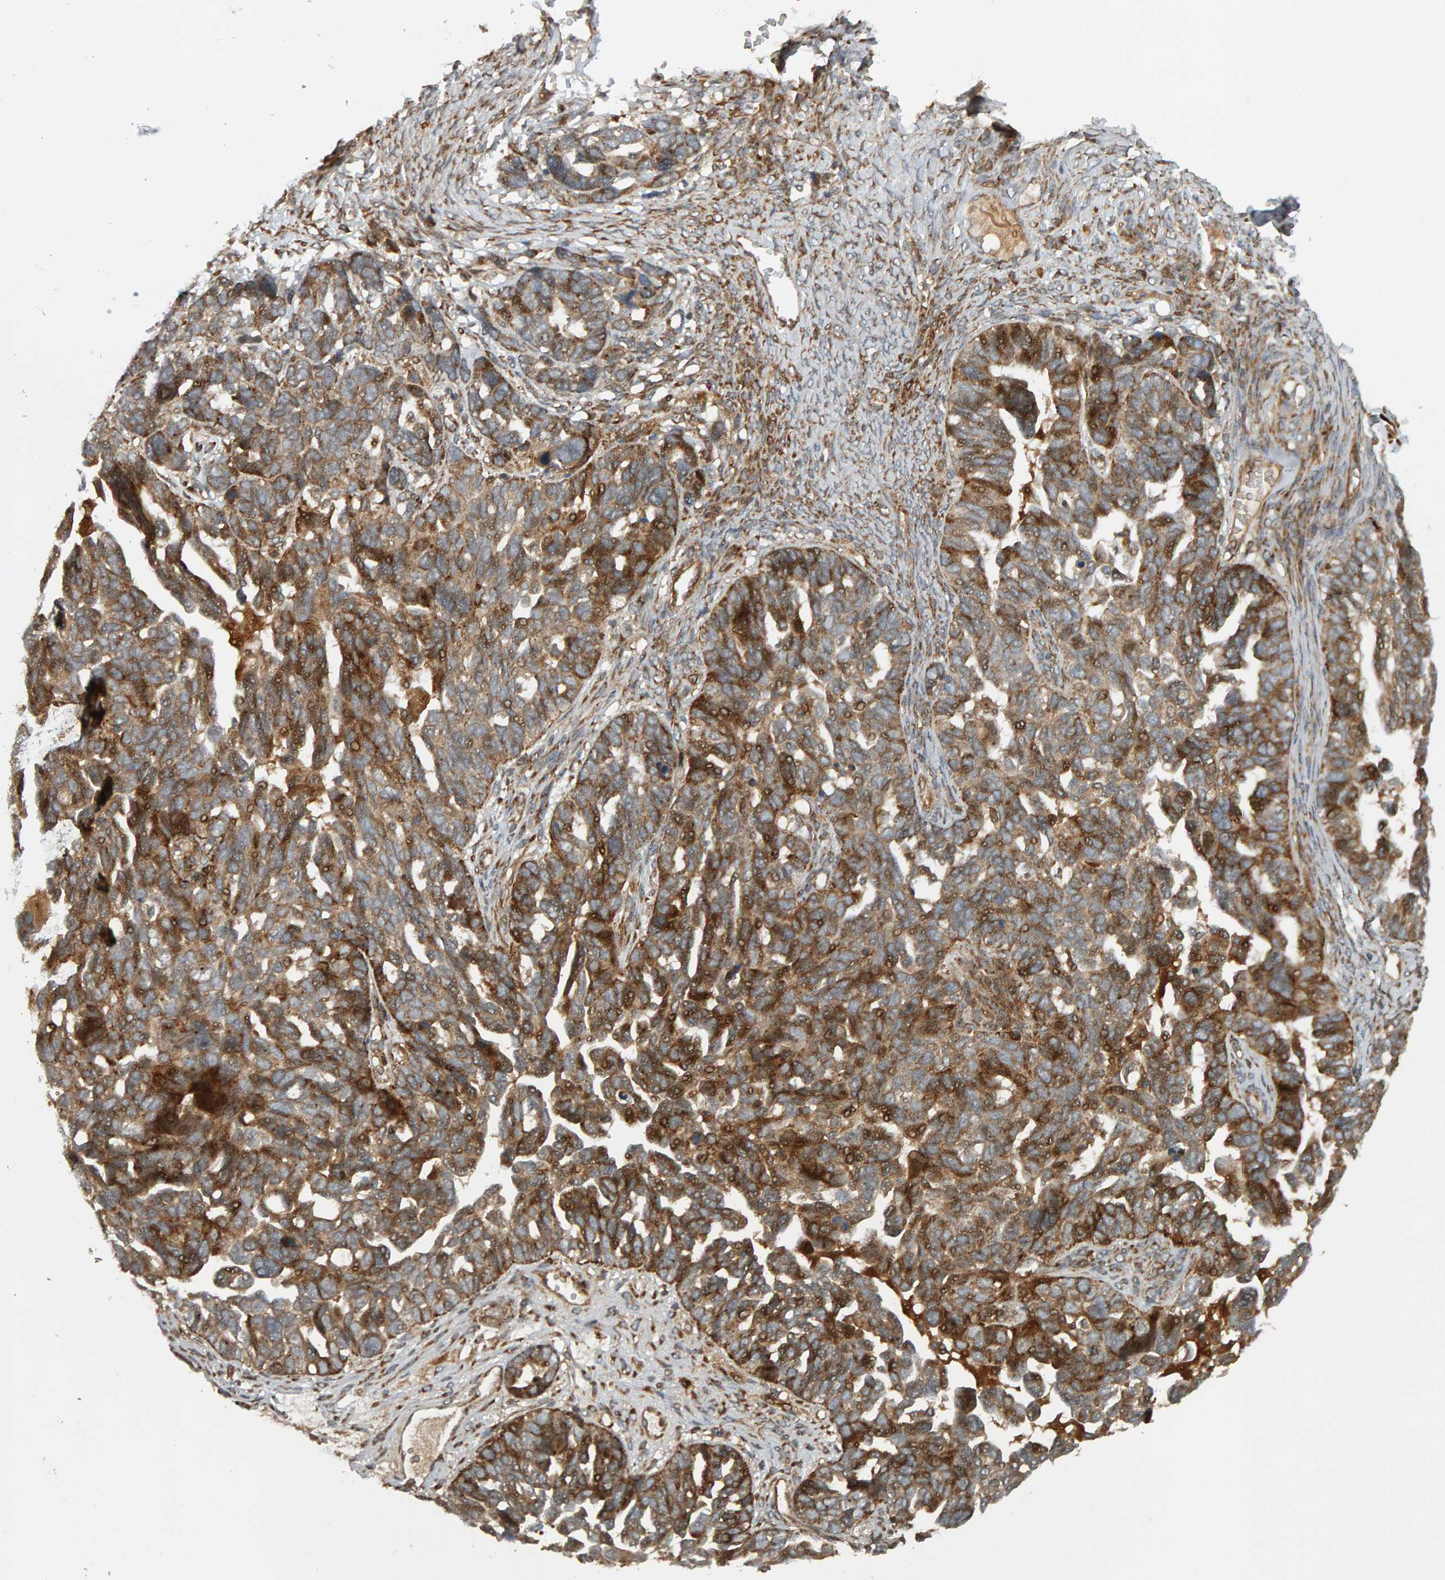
{"staining": {"intensity": "moderate", "quantity": ">75%", "location": "cytoplasmic/membranous"}, "tissue": "ovarian cancer", "cell_type": "Tumor cells", "image_type": "cancer", "snomed": [{"axis": "morphology", "description": "Cystadenocarcinoma, serous, NOS"}, {"axis": "topography", "description": "Ovary"}], "caption": "IHC image of ovarian serous cystadenocarcinoma stained for a protein (brown), which displays medium levels of moderate cytoplasmic/membranous staining in about >75% of tumor cells.", "gene": "ZFAND1", "patient": {"sex": "female", "age": 79}}